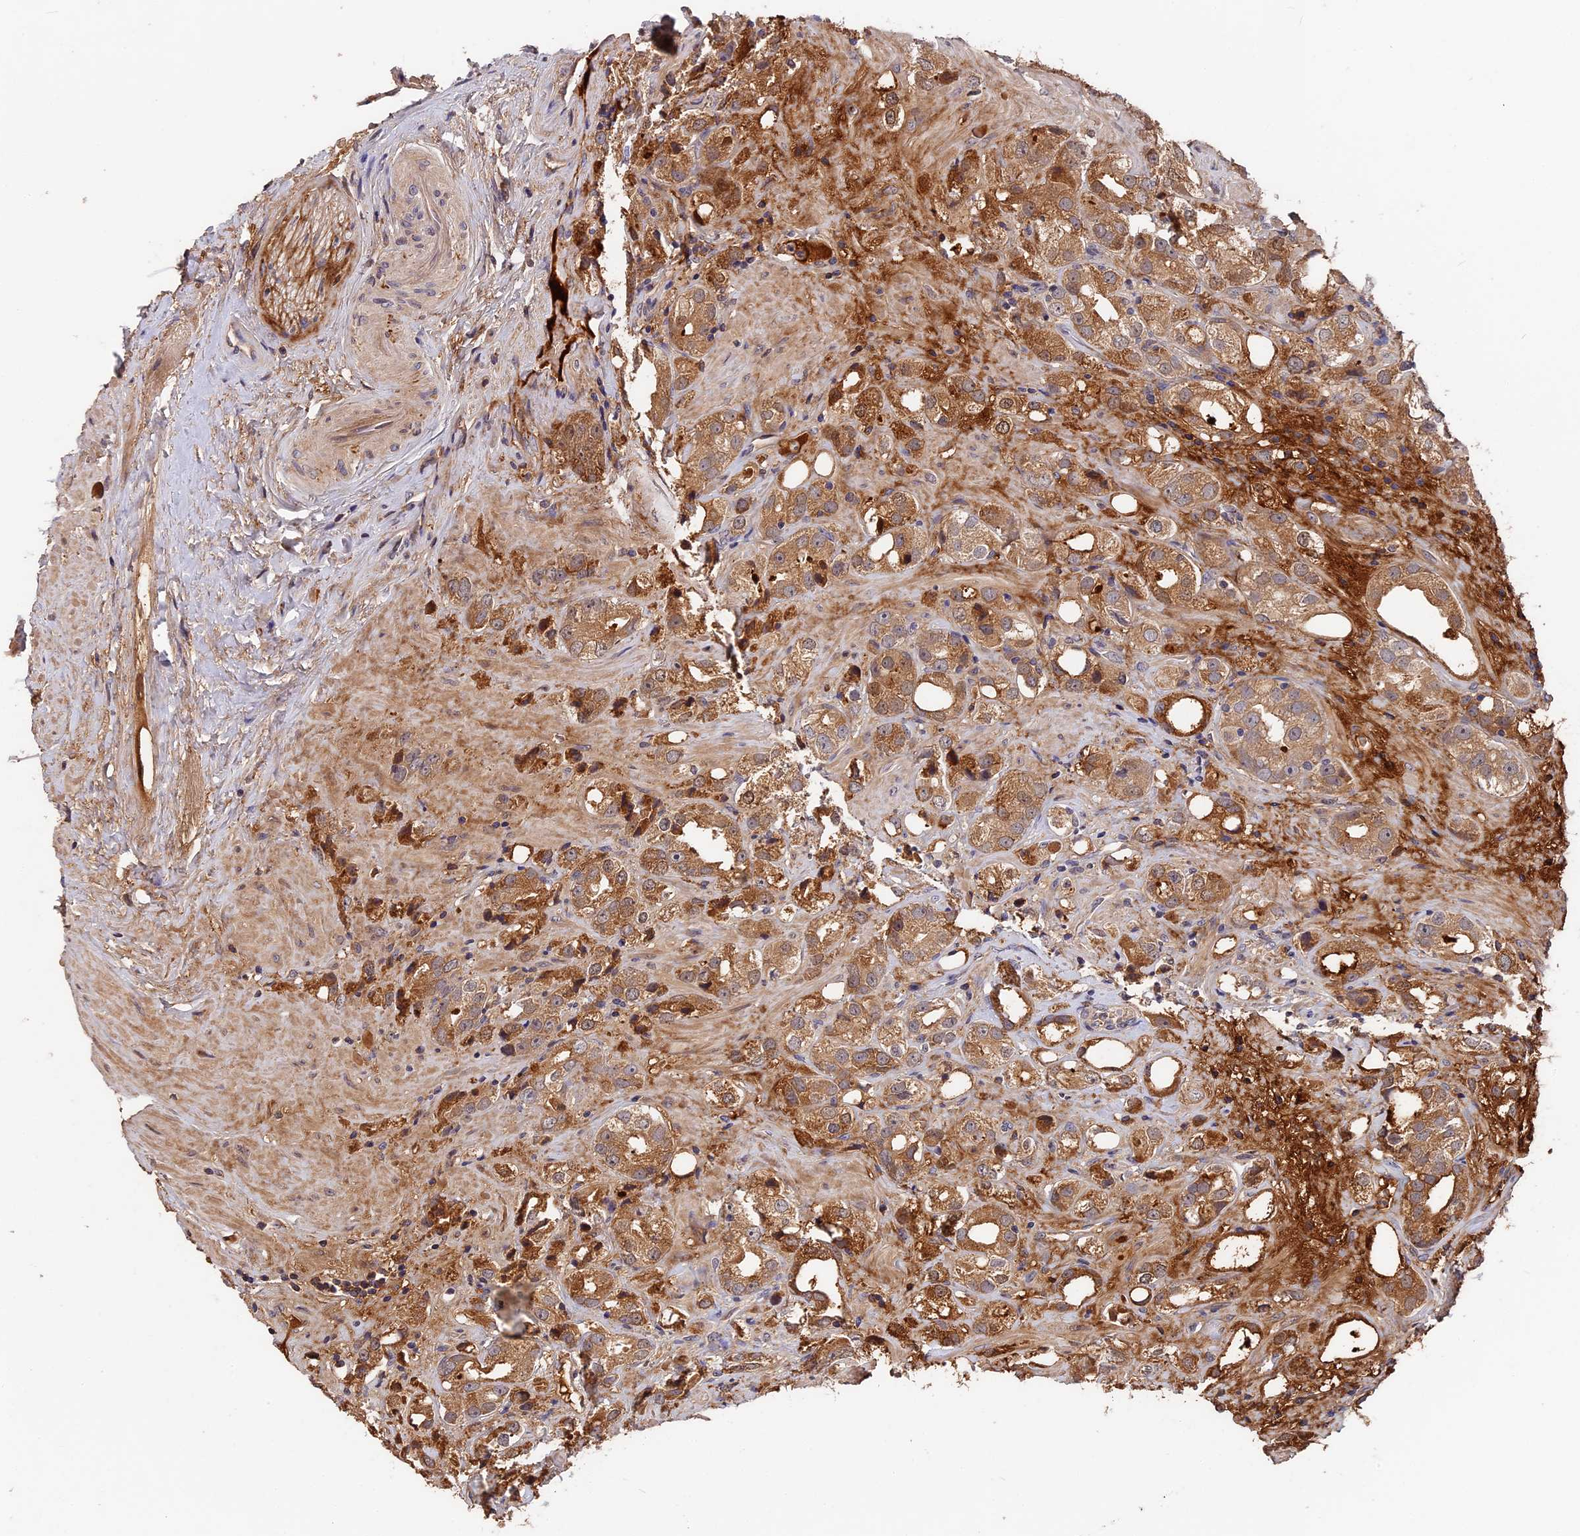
{"staining": {"intensity": "moderate", "quantity": ">75%", "location": "cytoplasmic/membranous"}, "tissue": "prostate cancer", "cell_type": "Tumor cells", "image_type": "cancer", "snomed": [{"axis": "morphology", "description": "Adenocarcinoma, NOS"}, {"axis": "topography", "description": "Prostate"}], "caption": "A histopathology image showing moderate cytoplasmic/membranous expression in about >75% of tumor cells in prostate cancer (adenocarcinoma), as visualized by brown immunohistochemical staining.", "gene": "ITIH1", "patient": {"sex": "male", "age": 79}}